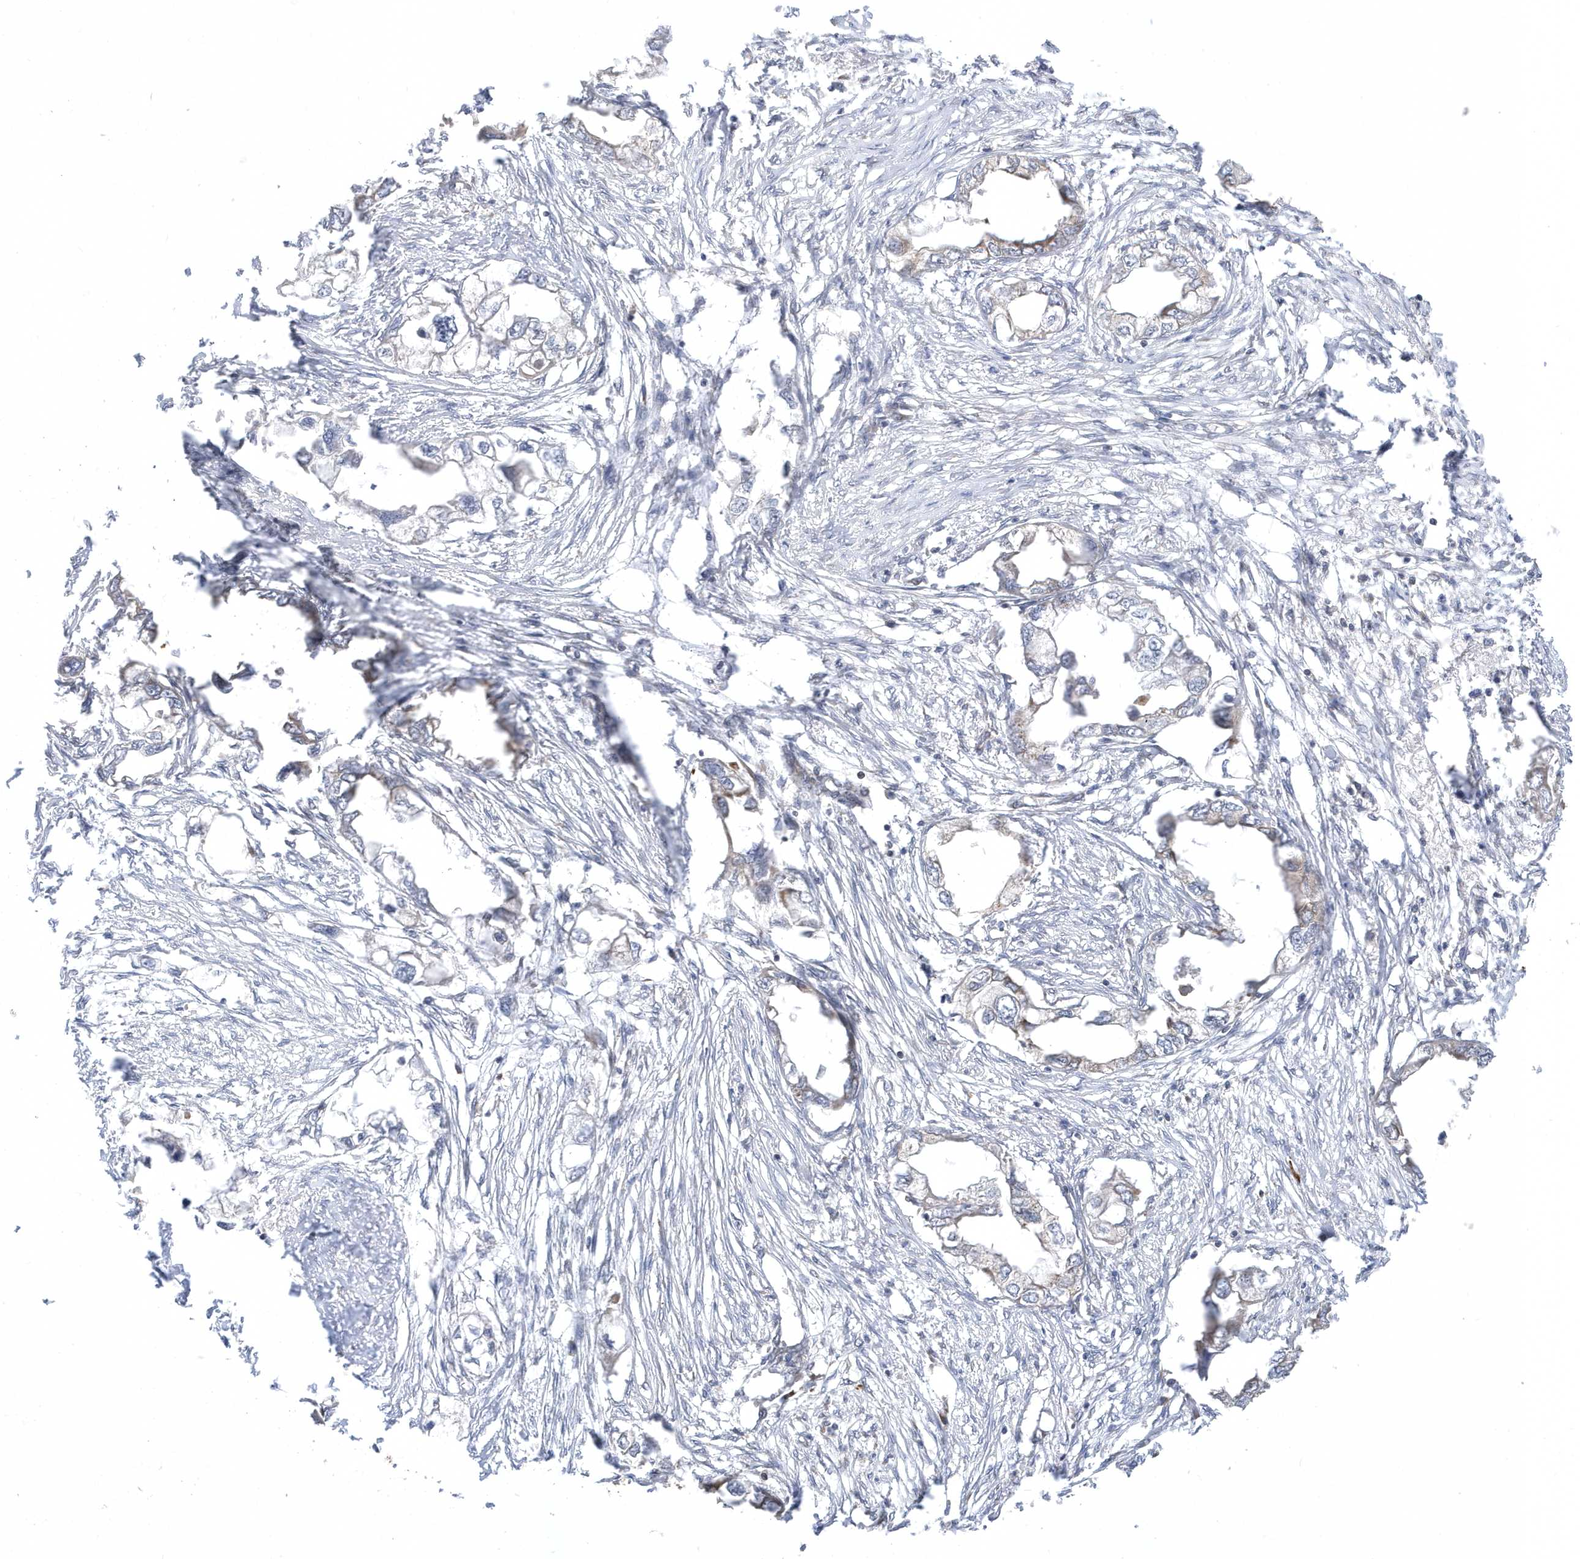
{"staining": {"intensity": "negative", "quantity": "none", "location": "none"}, "tissue": "endometrial cancer", "cell_type": "Tumor cells", "image_type": "cancer", "snomed": [{"axis": "morphology", "description": "Adenocarcinoma, NOS"}, {"axis": "morphology", "description": "Adenocarcinoma, metastatic, NOS"}, {"axis": "topography", "description": "Adipose tissue"}, {"axis": "topography", "description": "Endometrium"}], "caption": "IHC histopathology image of human endometrial cancer stained for a protein (brown), which exhibits no staining in tumor cells.", "gene": "METTL21A", "patient": {"sex": "female", "age": 67}}